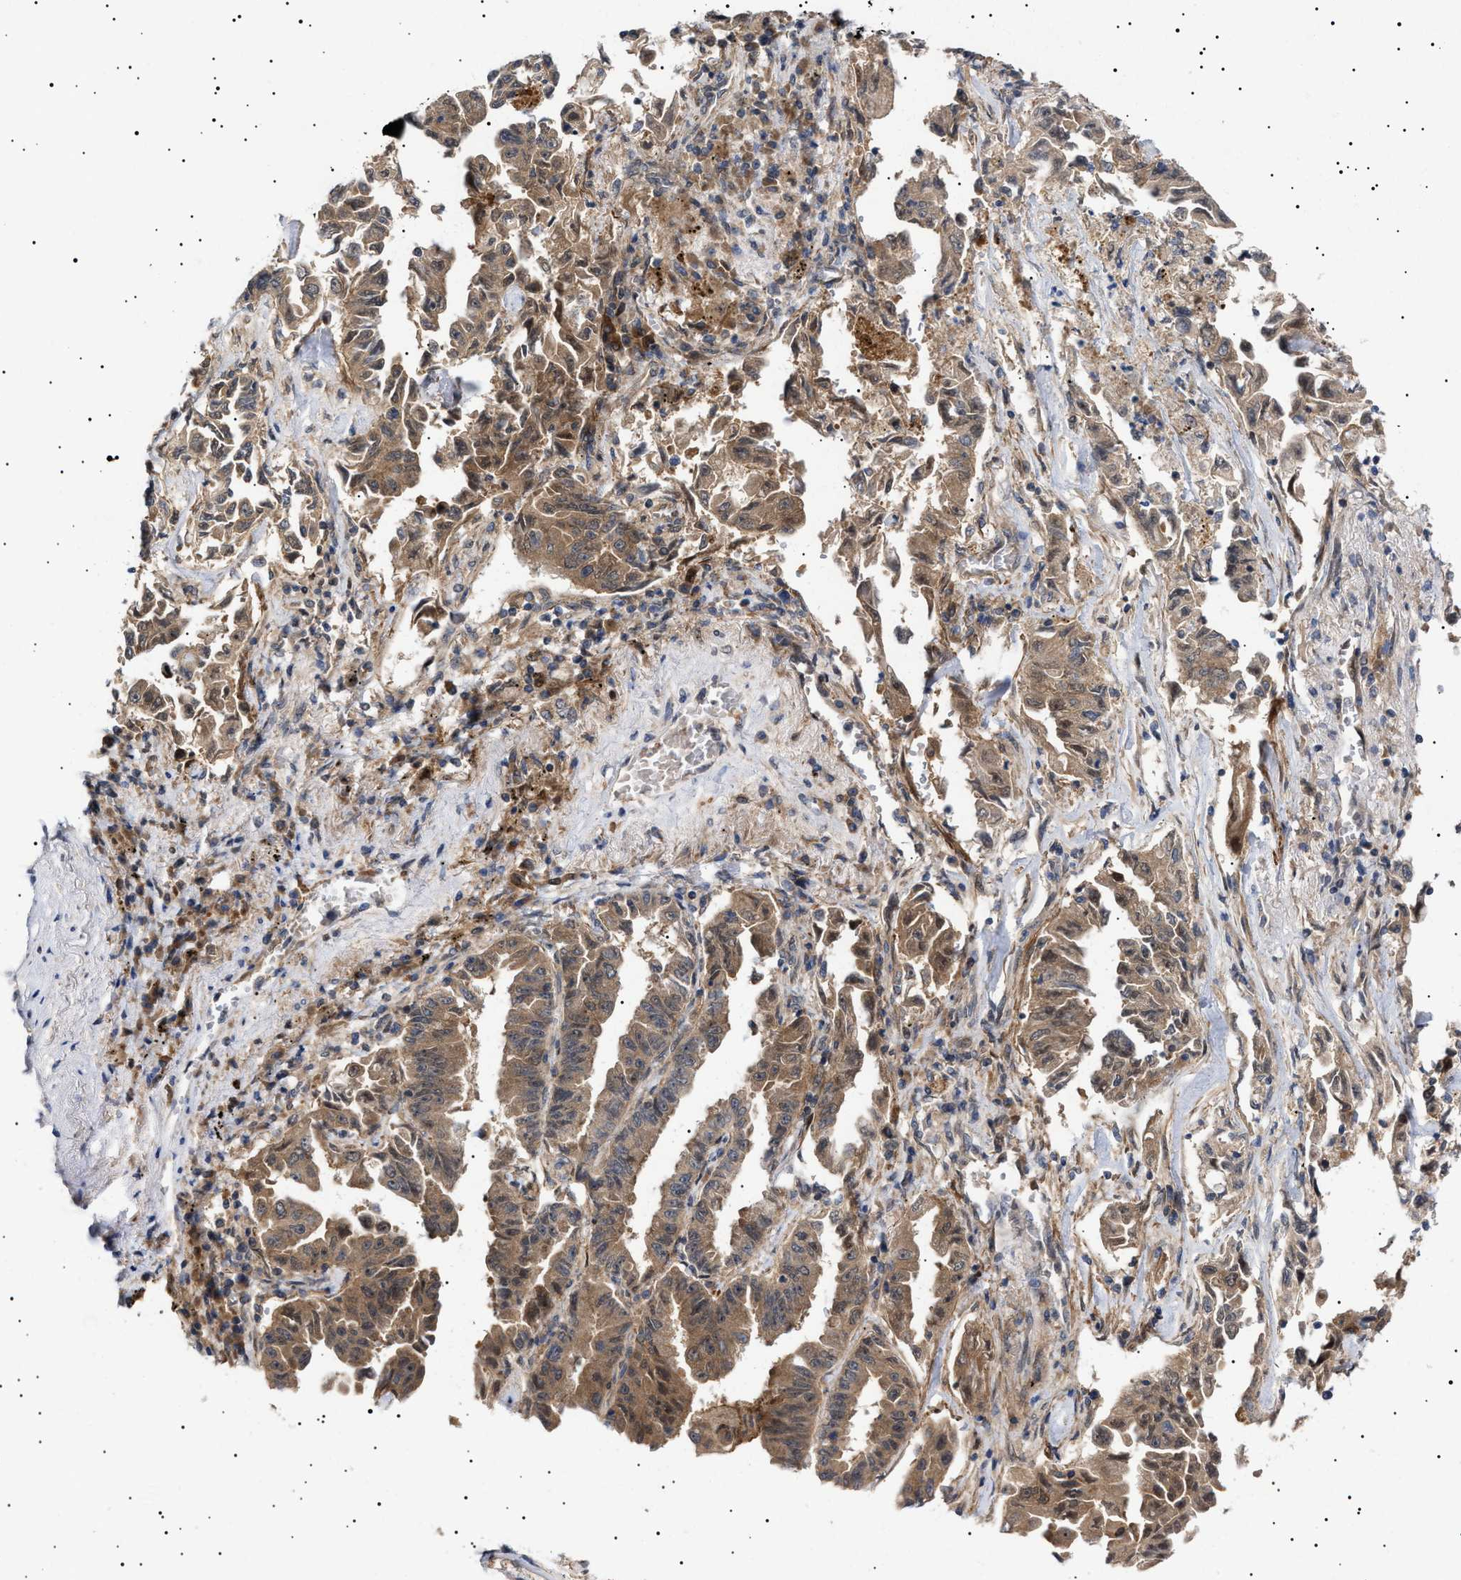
{"staining": {"intensity": "moderate", "quantity": ">75%", "location": "cytoplasmic/membranous"}, "tissue": "lung cancer", "cell_type": "Tumor cells", "image_type": "cancer", "snomed": [{"axis": "morphology", "description": "Adenocarcinoma, NOS"}, {"axis": "topography", "description": "Lung"}], "caption": "This is a micrograph of immunohistochemistry staining of lung cancer, which shows moderate expression in the cytoplasmic/membranous of tumor cells.", "gene": "NPLOC4", "patient": {"sex": "female", "age": 51}}